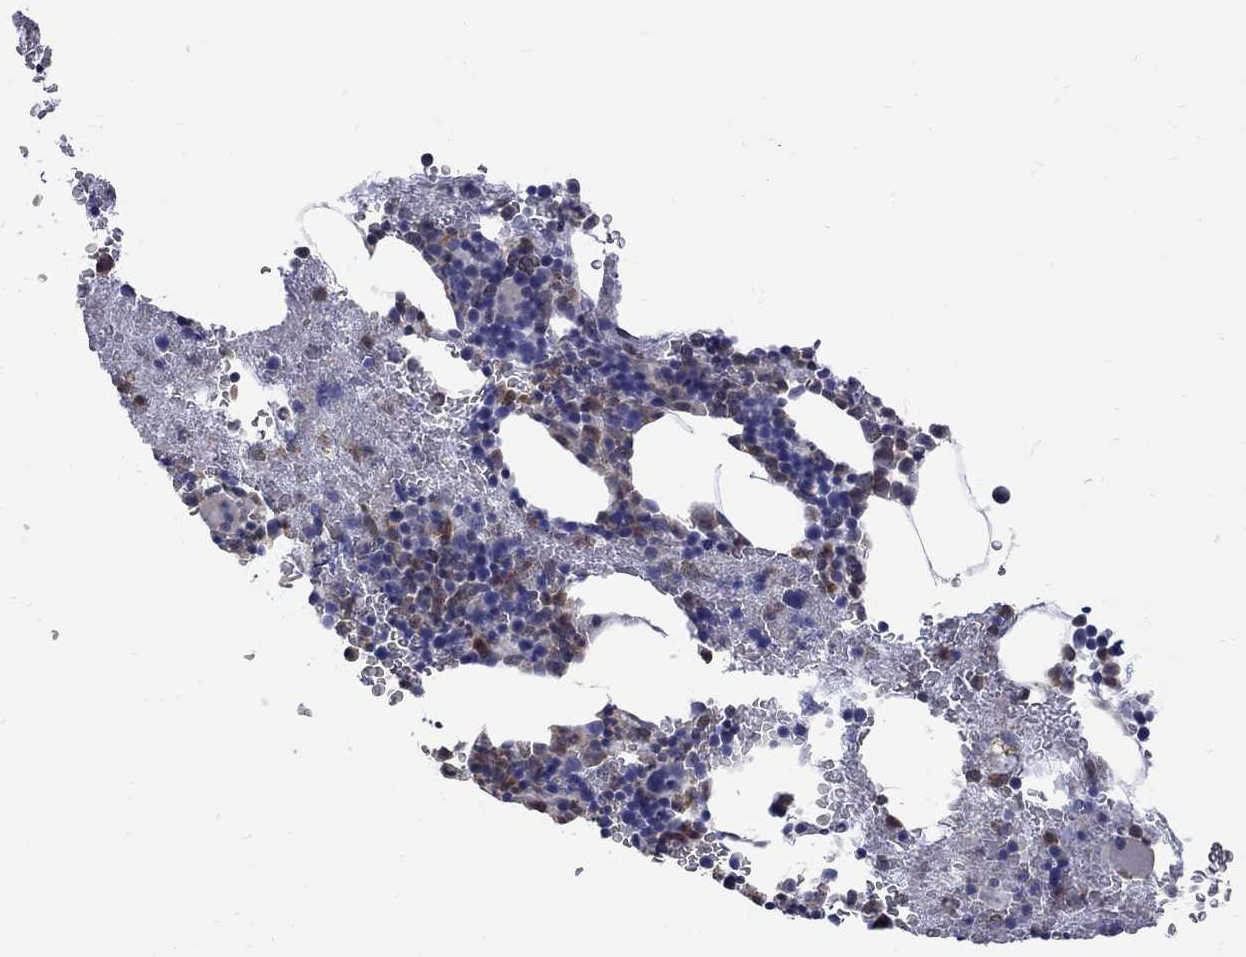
{"staining": {"intensity": "weak", "quantity": "<25%", "location": "cytoplasmic/membranous"}, "tissue": "bone marrow", "cell_type": "Hematopoietic cells", "image_type": "normal", "snomed": [{"axis": "morphology", "description": "Normal tissue, NOS"}, {"axis": "topography", "description": "Bone marrow"}], "caption": "Bone marrow was stained to show a protein in brown. There is no significant positivity in hematopoietic cells. The staining is performed using DAB brown chromogen with nuclei counter-stained in using hematoxylin.", "gene": "HKDC1", "patient": {"sex": "male", "age": 50}}